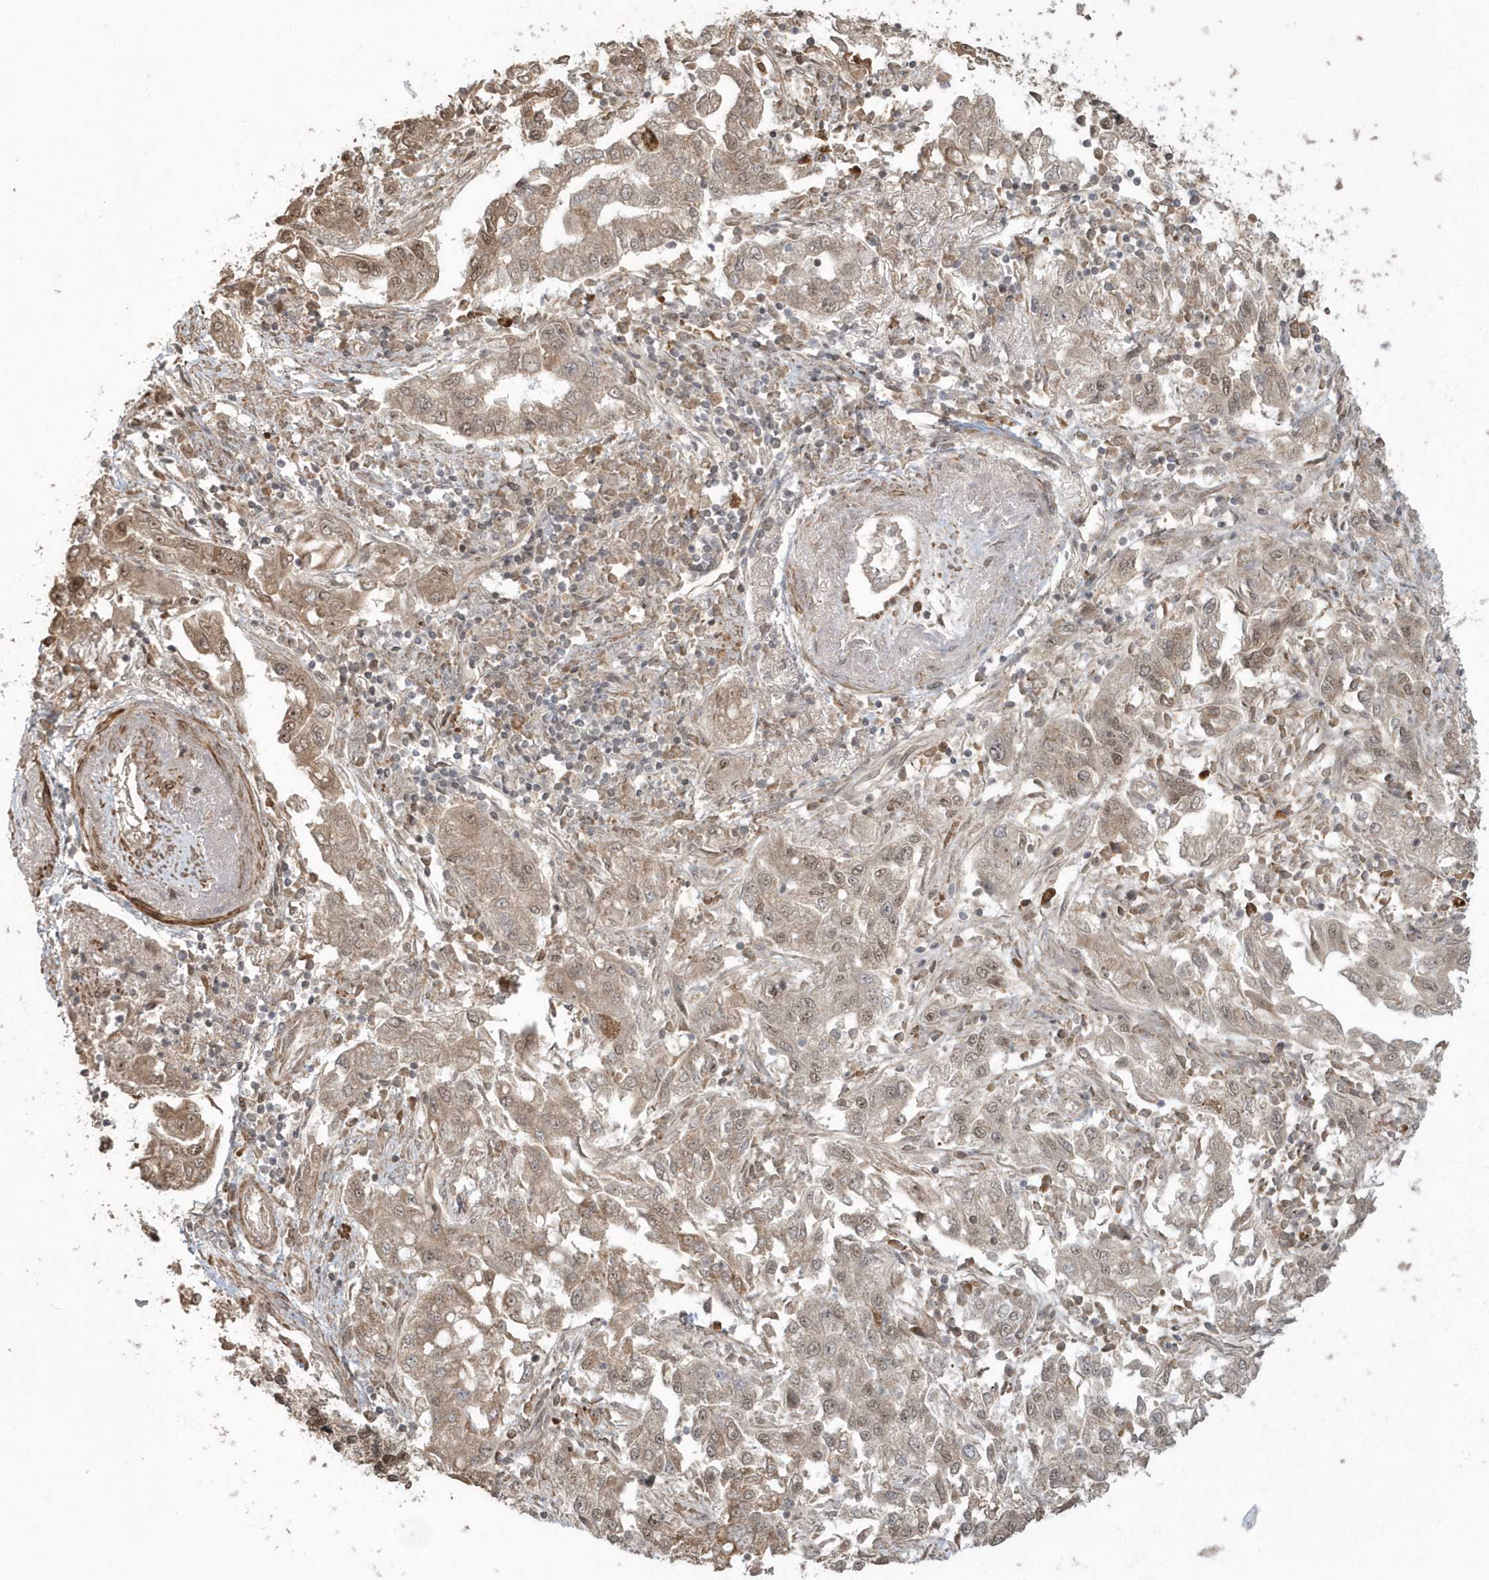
{"staining": {"intensity": "weak", "quantity": ">75%", "location": "cytoplasmic/membranous,nuclear"}, "tissue": "endometrial cancer", "cell_type": "Tumor cells", "image_type": "cancer", "snomed": [{"axis": "morphology", "description": "Adenocarcinoma, NOS"}, {"axis": "topography", "description": "Endometrium"}], "caption": "A histopathology image of endometrial cancer stained for a protein reveals weak cytoplasmic/membranous and nuclear brown staining in tumor cells. The staining is performed using DAB brown chromogen to label protein expression. The nuclei are counter-stained blue using hematoxylin.", "gene": "EPB41L4A", "patient": {"sex": "female", "age": 49}}